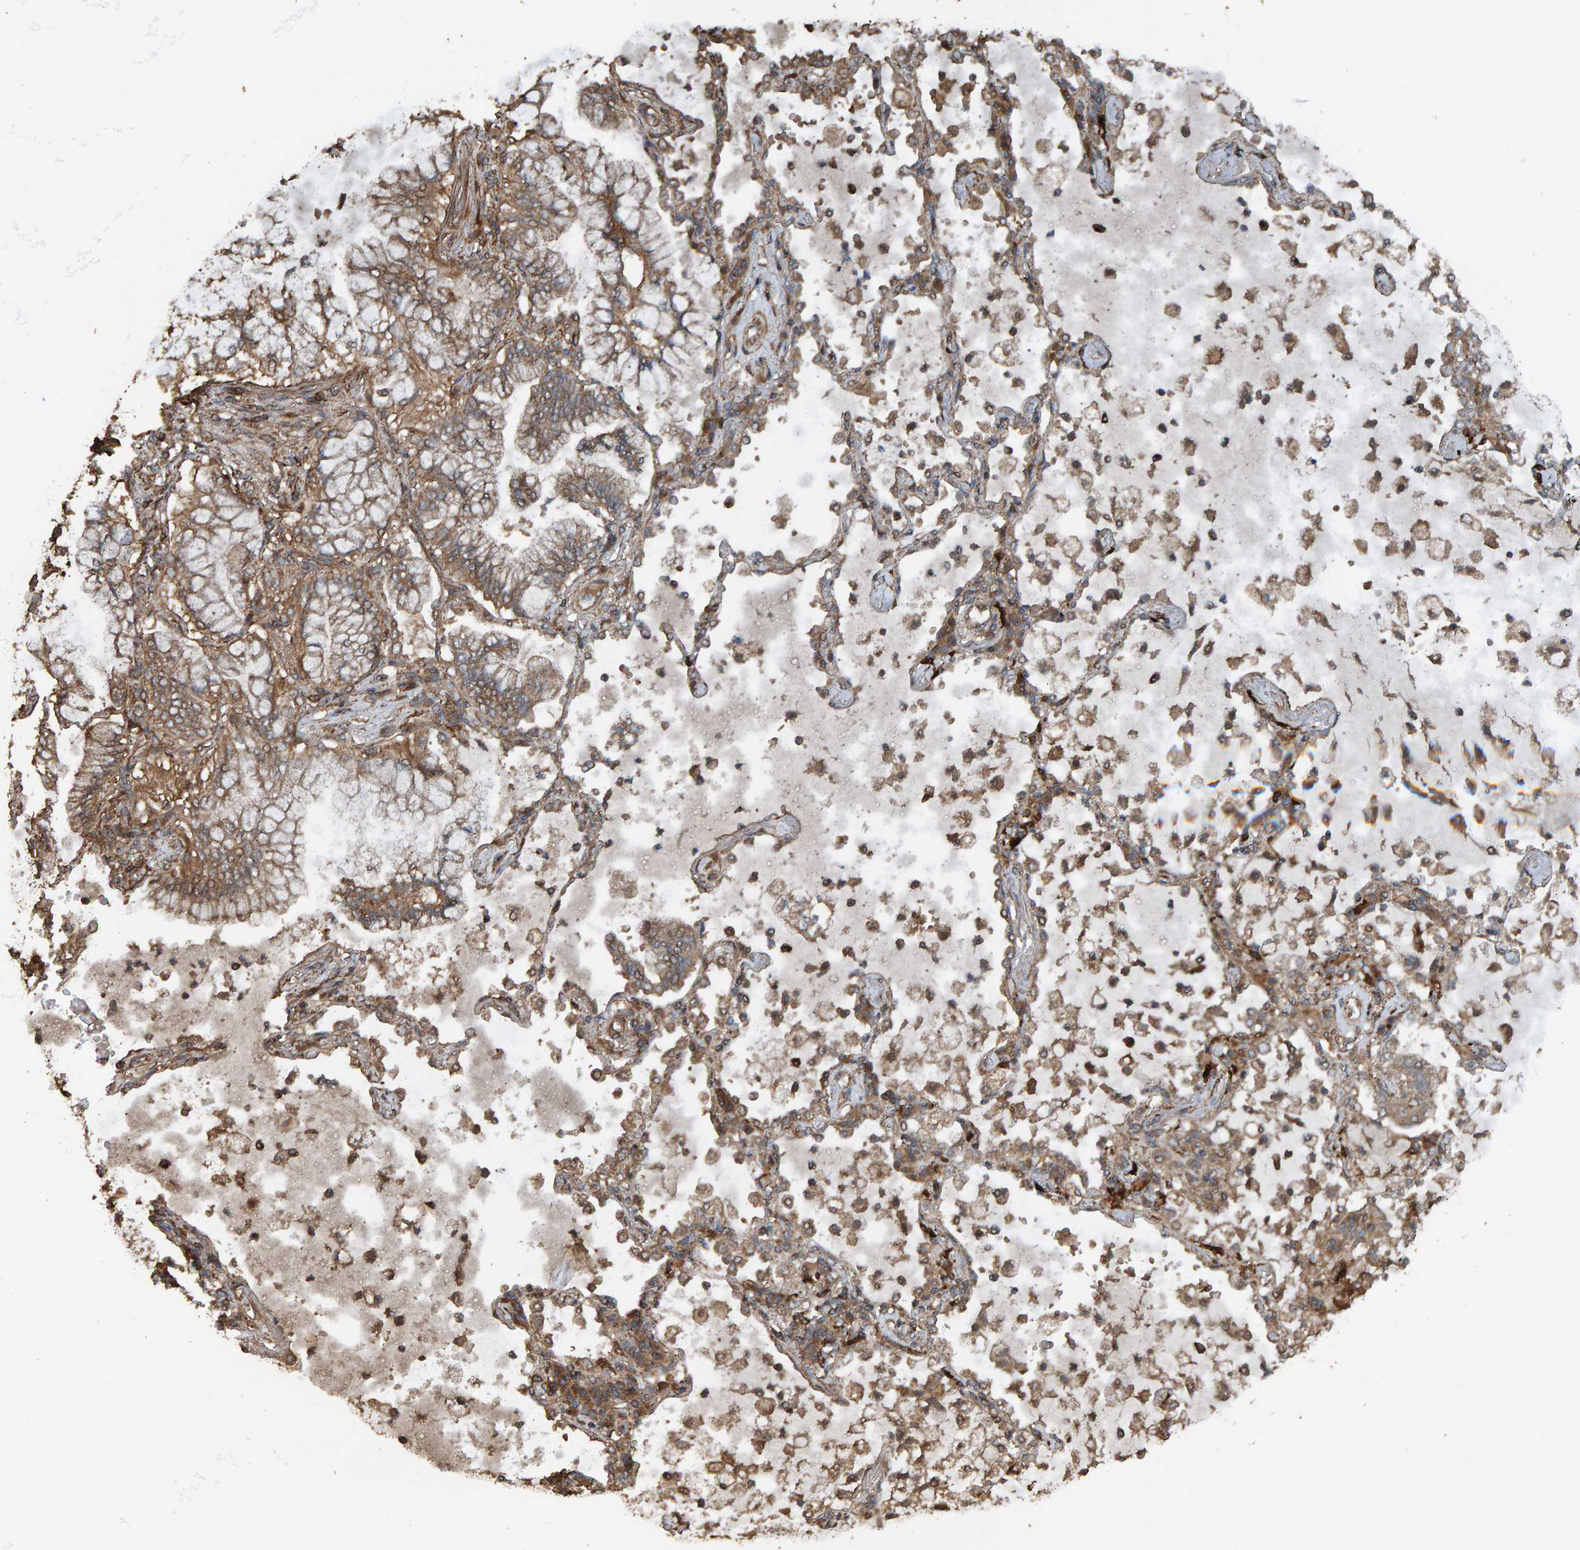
{"staining": {"intensity": "moderate", "quantity": ">75%", "location": "cytoplasmic/membranous"}, "tissue": "lung cancer", "cell_type": "Tumor cells", "image_type": "cancer", "snomed": [{"axis": "morphology", "description": "Adenocarcinoma, NOS"}, {"axis": "topography", "description": "Lung"}], "caption": "This is a micrograph of immunohistochemistry staining of adenocarcinoma (lung), which shows moderate expression in the cytoplasmic/membranous of tumor cells.", "gene": "DUS1L", "patient": {"sex": "female", "age": 70}}